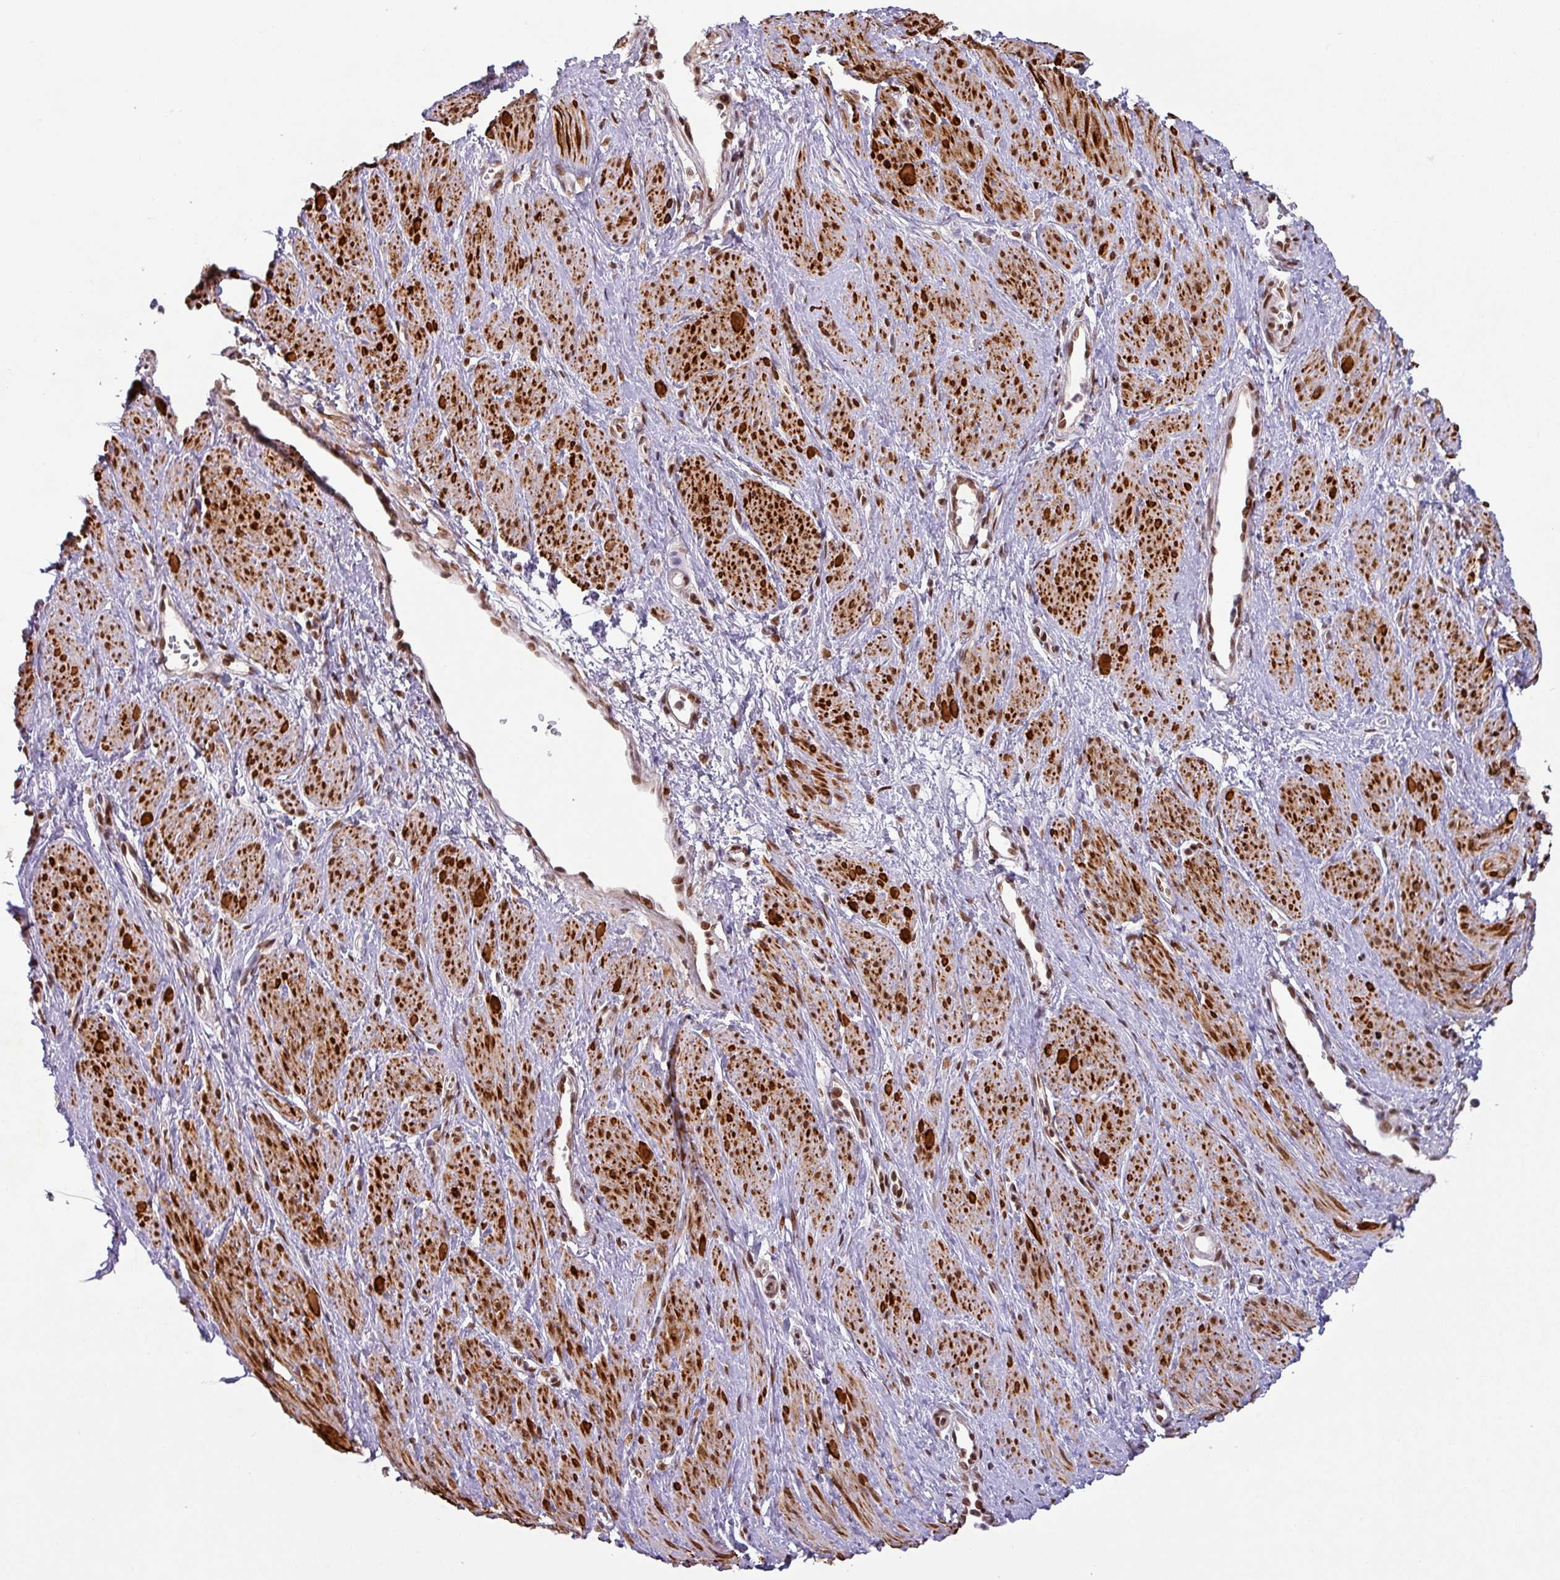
{"staining": {"intensity": "strong", "quantity": ">75%", "location": "cytoplasmic/membranous,nuclear"}, "tissue": "smooth muscle", "cell_type": "Smooth muscle cells", "image_type": "normal", "snomed": [{"axis": "morphology", "description": "Normal tissue, NOS"}, {"axis": "topography", "description": "Smooth muscle"}, {"axis": "topography", "description": "Uterus"}], "caption": "Unremarkable smooth muscle shows strong cytoplasmic/membranous,nuclear expression in approximately >75% of smooth muscle cells Nuclei are stained in blue..", "gene": "SRSF2", "patient": {"sex": "female", "age": 39}}